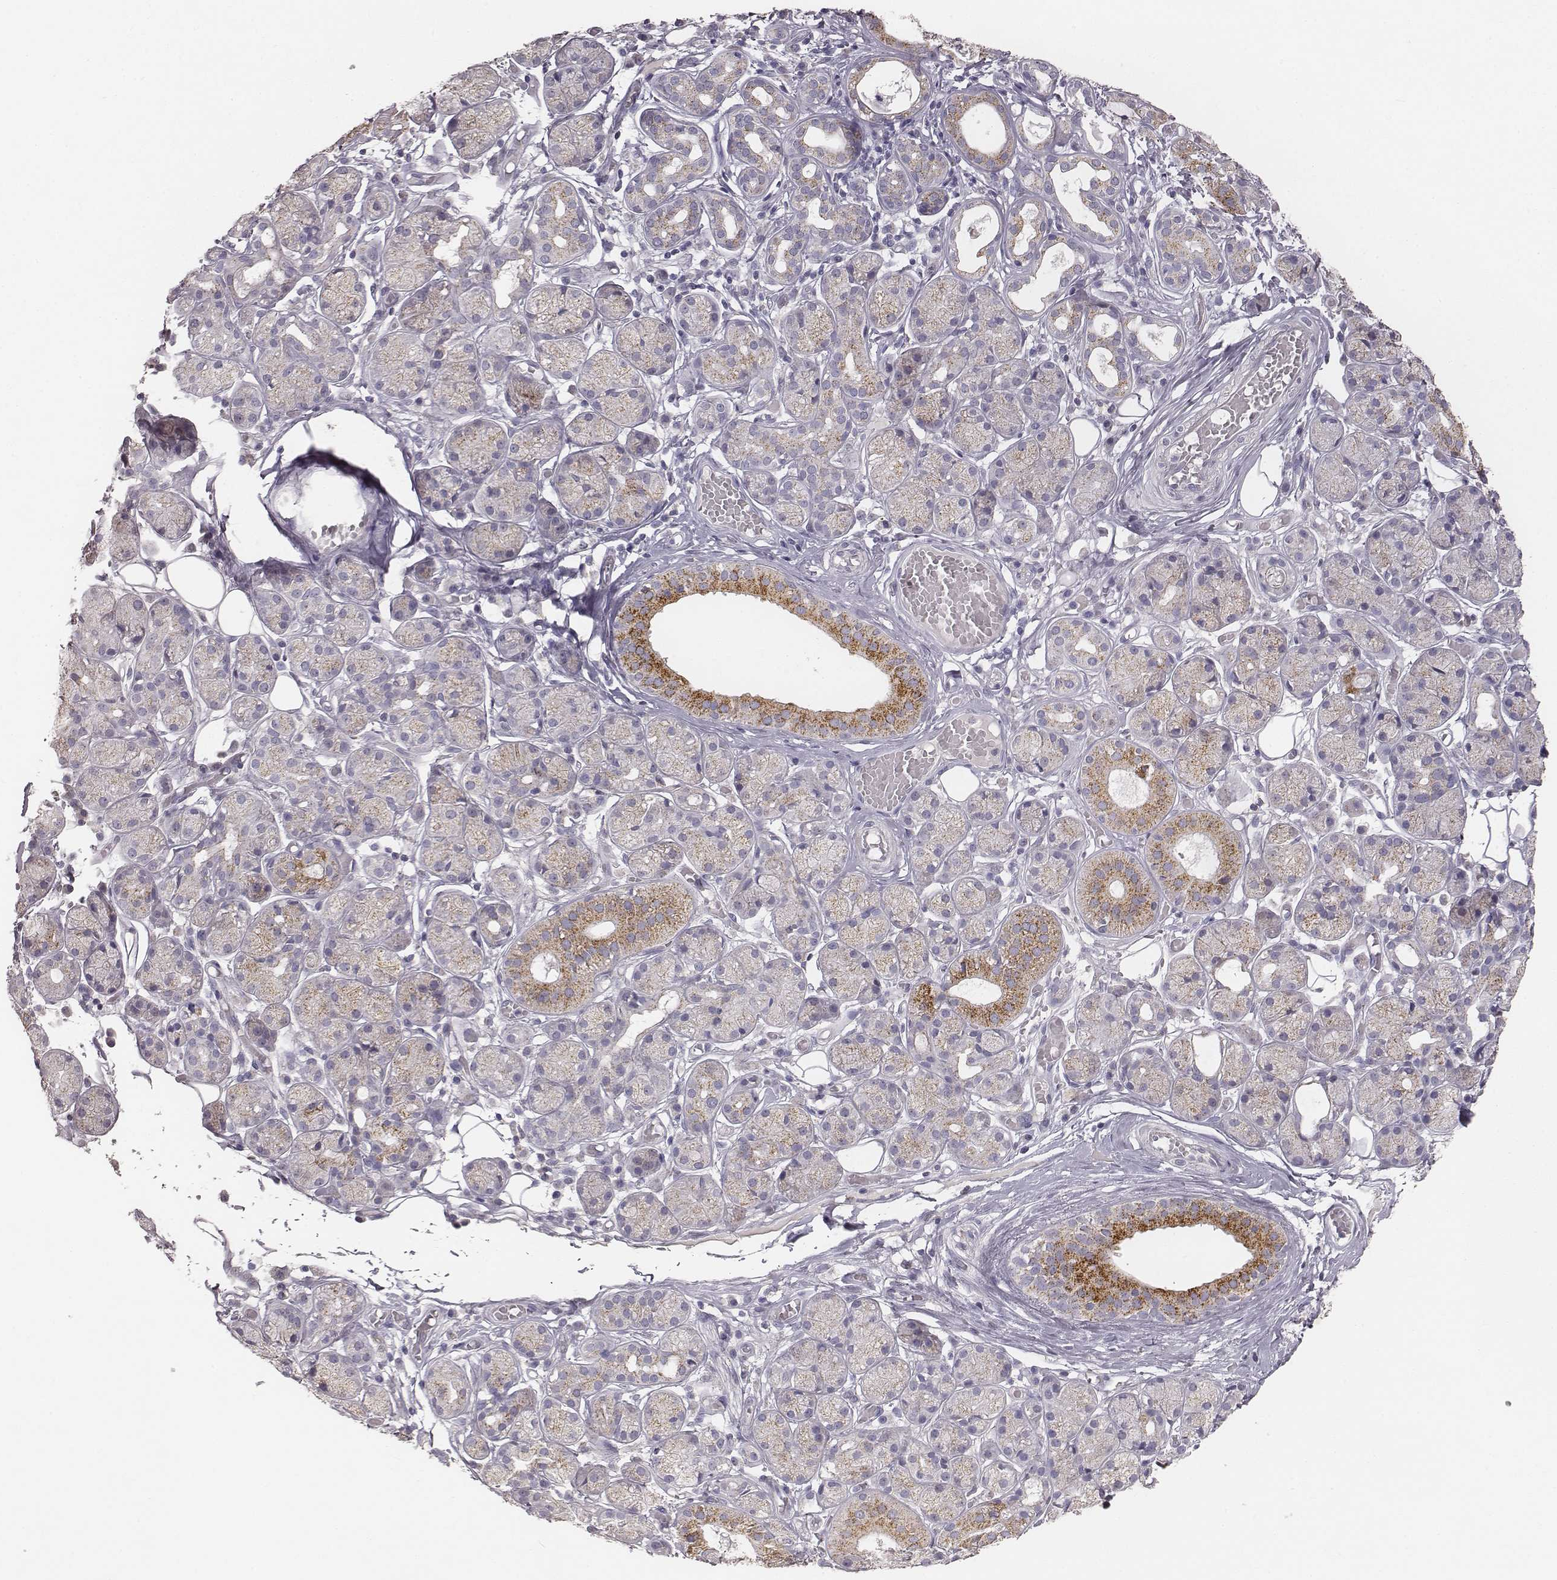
{"staining": {"intensity": "moderate", "quantity": "<25%", "location": "cytoplasmic/membranous"}, "tissue": "salivary gland", "cell_type": "Glandular cells", "image_type": "normal", "snomed": [{"axis": "morphology", "description": "Normal tissue, NOS"}, {"axis": "topography", "description": "Salivary gland"}, {"axis": "topography", "description": "Peripheral nerve tissue"}], "caption": "Salivary gland was stained to show a protein in brown. There is low levels of moderate cytoplasmic/membranous positivity in approximately <25% of glandular cells. (DAB (3,3'-diaminobenzidine) = brown stain, brightfield microscopy at high magnification).", "gene": "ABCD3", "patient": {"sex": "male", "age": 71}}